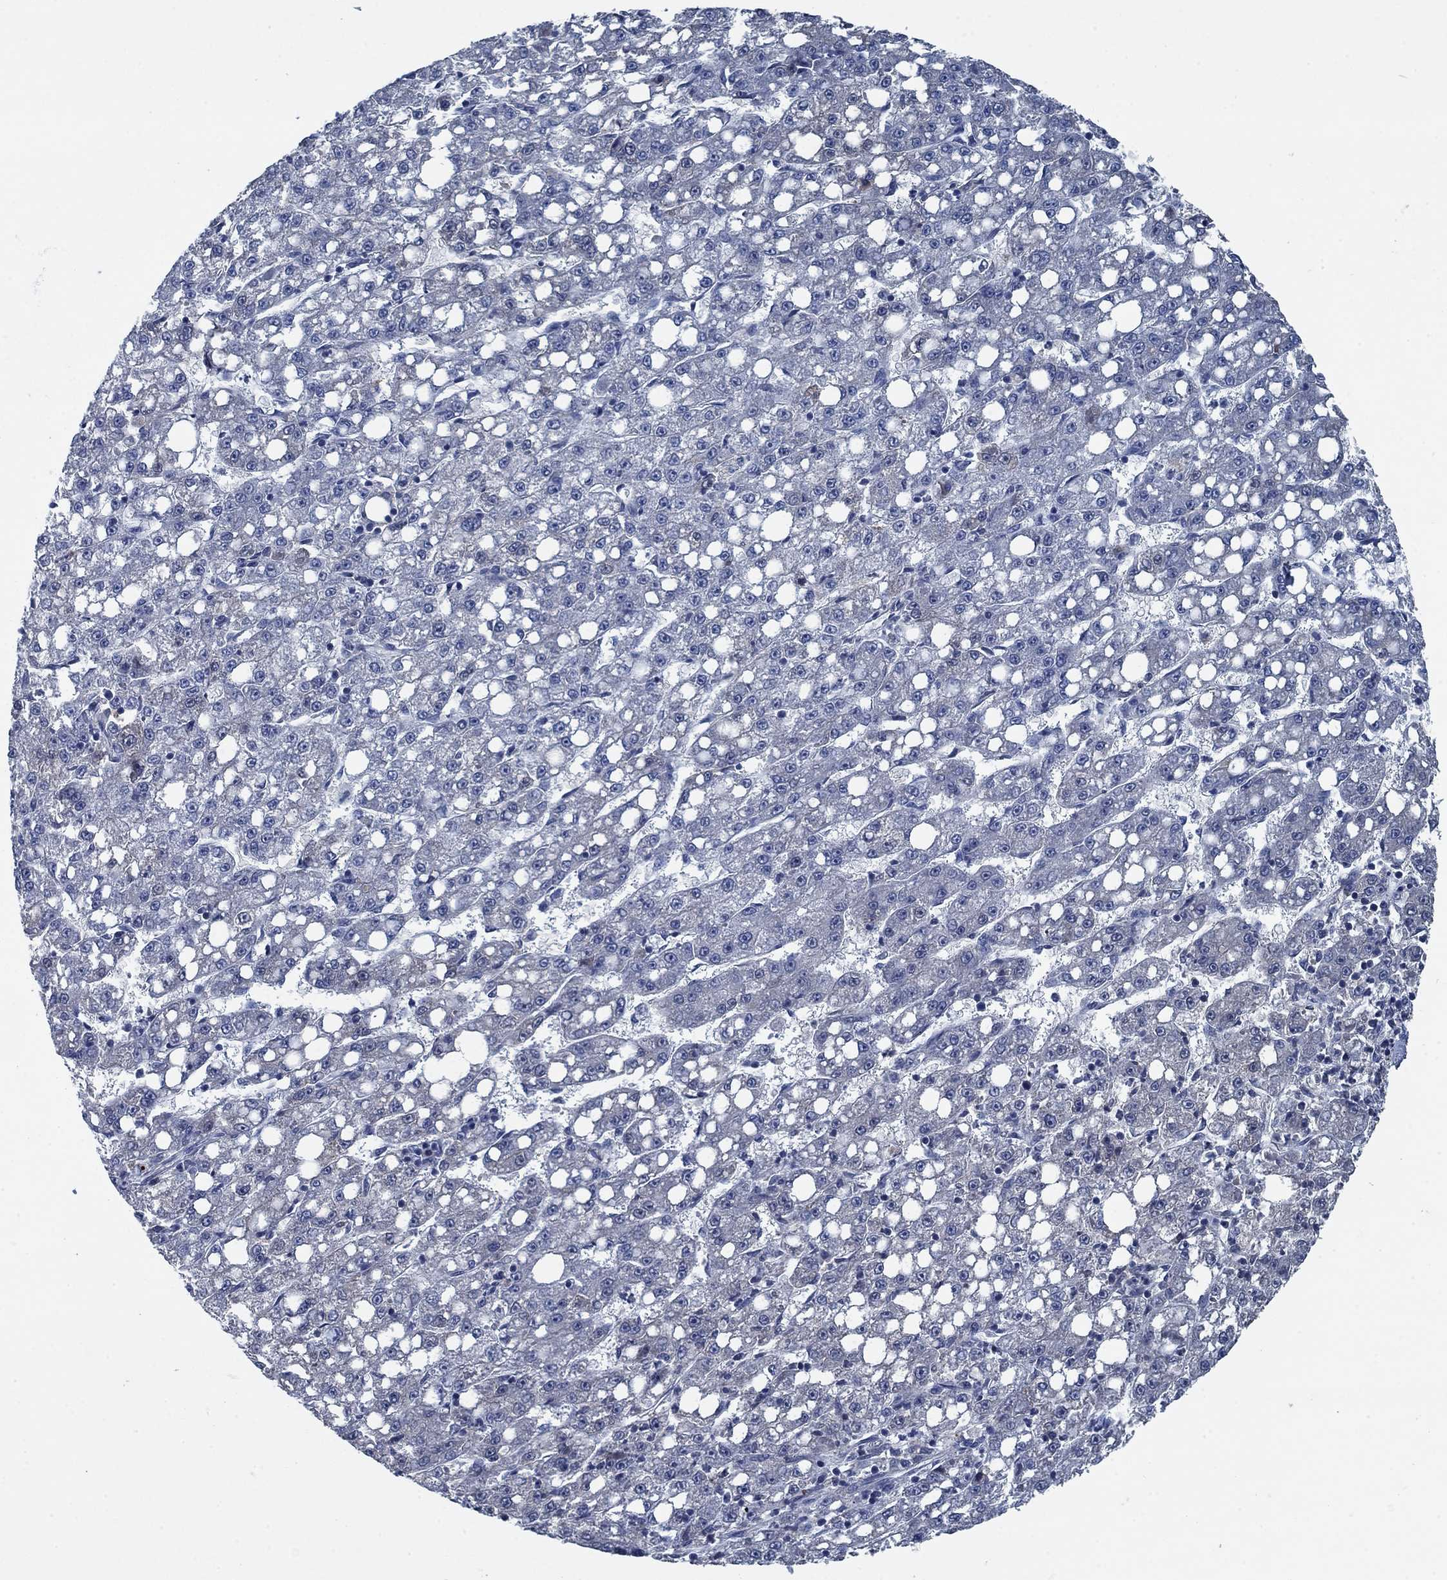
{"staining": {"intensity": "negative", "quantity": "none", "location": "none"}, "tissue": "liver cancer", "cell_type": "Tumor cells", "image_type": "cancer", "snomed": [{"axis": "morphology", "description": "Carcinoma, Hepatocellular, NOS"}, {"axis": "topography", "description": "Liver"}], "caption": "Immunohistochemical staining of human liver hepatocellular carcinoma exhibits no significant positivity in tumor cells.", "gene": "PNMA8A", "patient": {"sex": "female", "age": 65}}